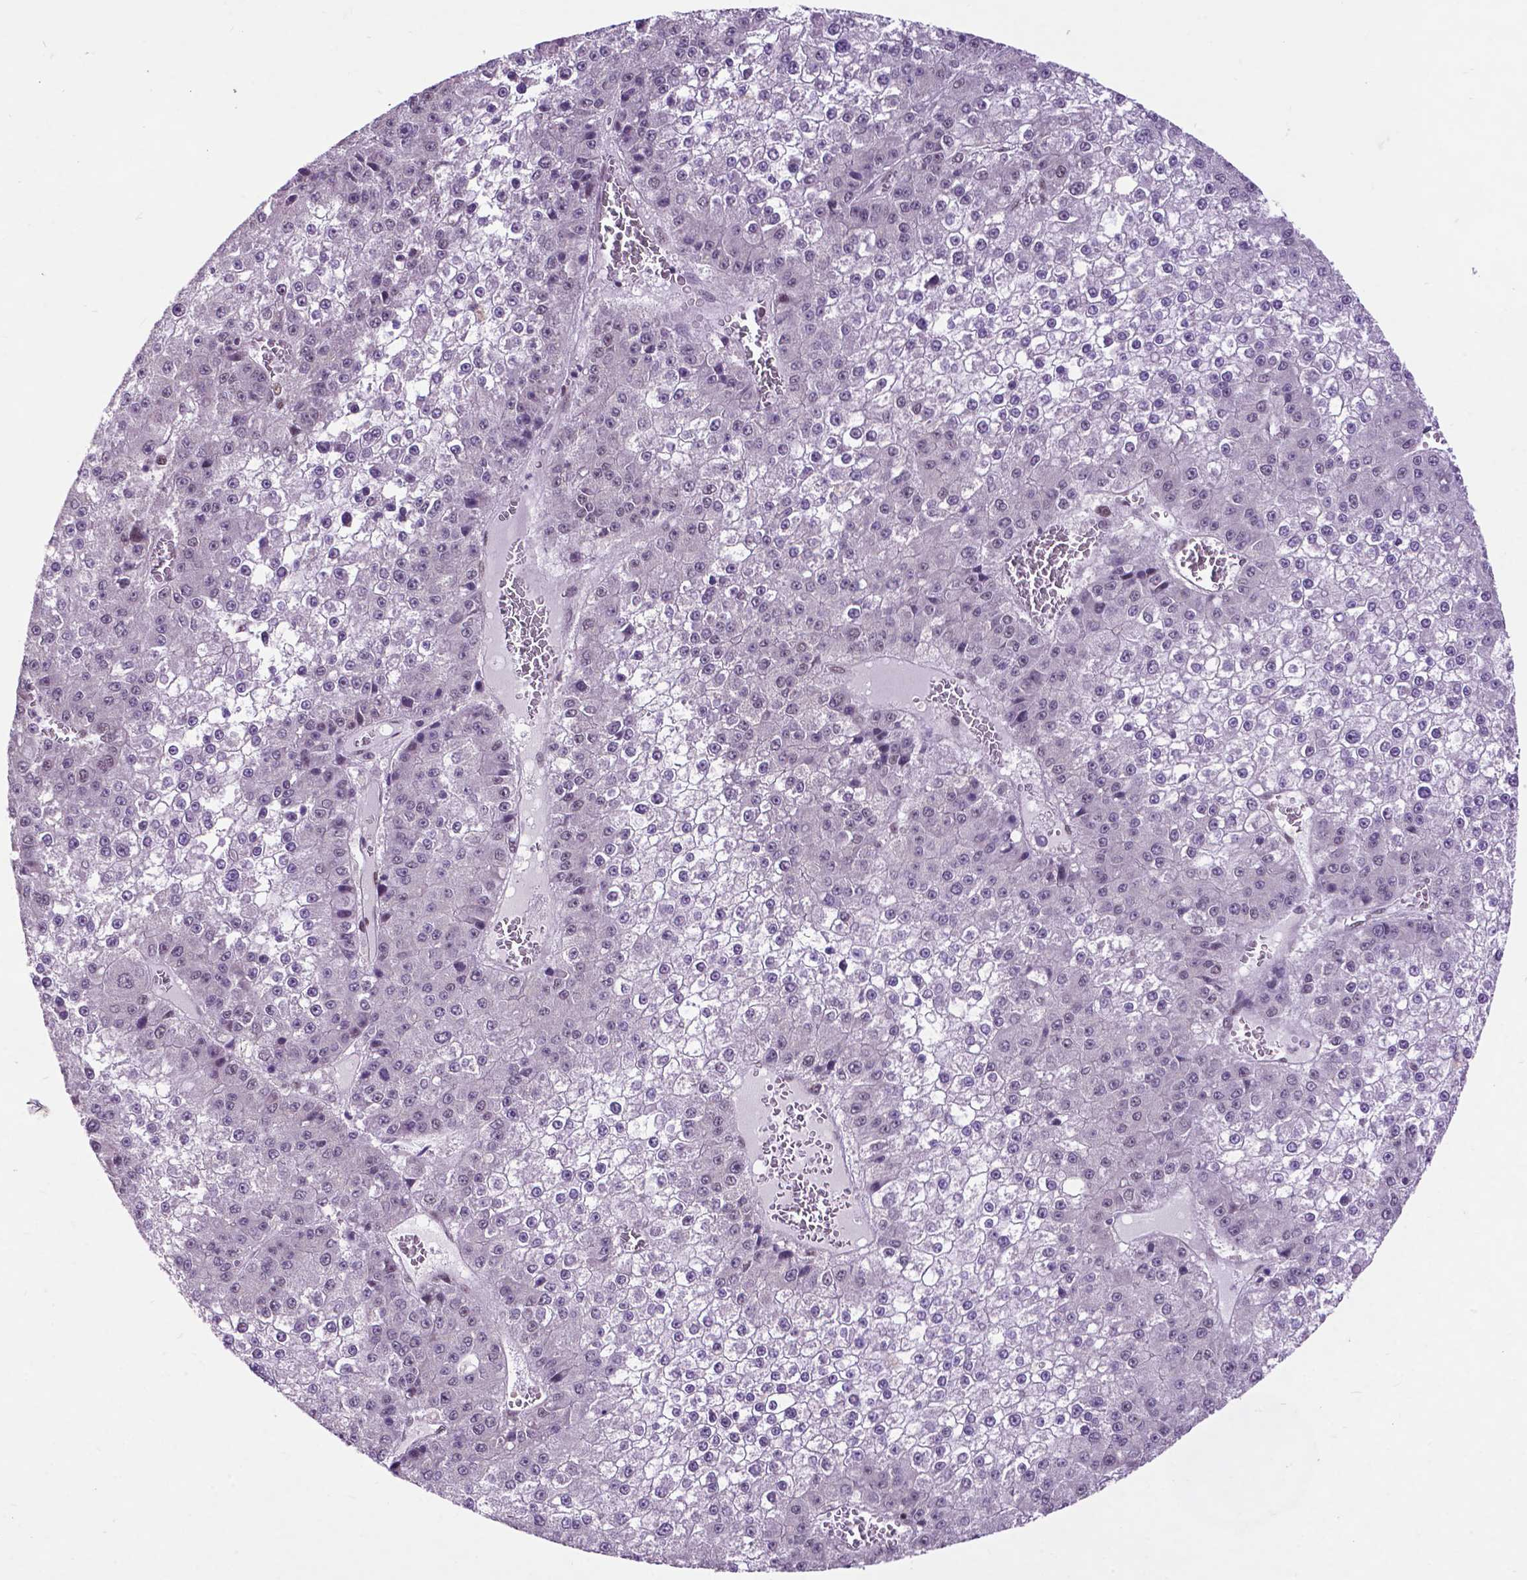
{"staining": {"intensity": "negative", "quantity": "none", "location": "none"}, "tissue": "liver cancer", "cell_type": "Tumor cells", "image_type": "cancer", "snomed": [{"axis": "morphology", "description": "Carcinoma, Hepatocellular, NOS"}, {"axis": "topography", "description": "Liver"}], "caption": "This is an IHC image of liver cancer. There is no staining in tumor cells.", "gene": "FAF1", "patient": {"sex": "female", "age": 73}}